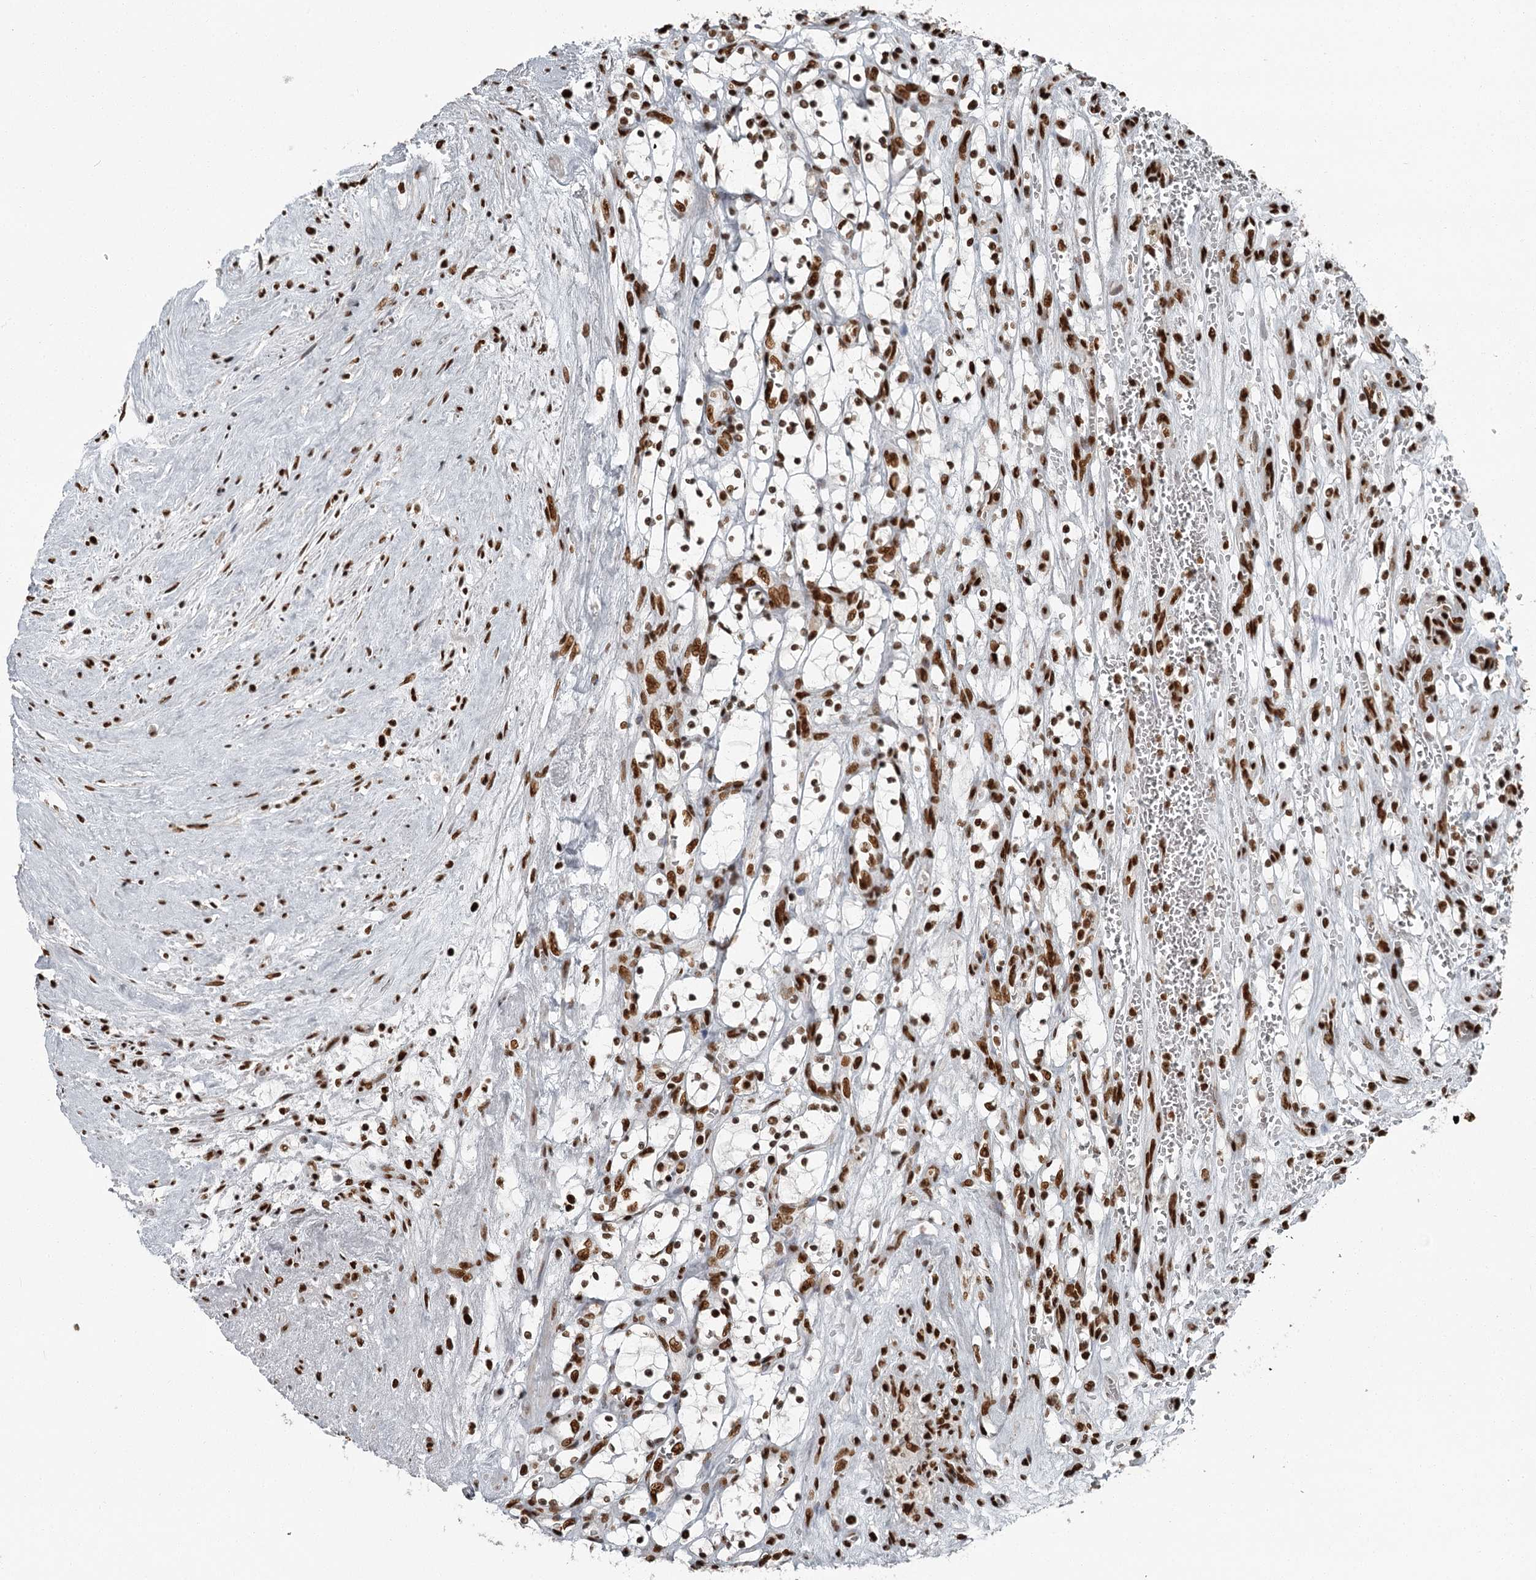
{"staining": {"intensity": "strong", "quantity": ">75%", "location": "nuclear"}, "tissue": "renal cancer", "cell_type": "Tumor cells", "image_type": "cancer", "snomed": [{"axis": "morphology", "description": "Adenocarcinoma, NOS"}, {"axis": "topography", "description": "Kidney"}], "caption": "Strong nuclear protein expression is appreciated in approximately >75% of tumor cells in renal cancer. (Stains: DAB in brown, nuclei in blue, Microscopy: brightfield microscopy at high magnification).", "gene": "RBBP7", "patient": {"sex": "female", "age": 69}}